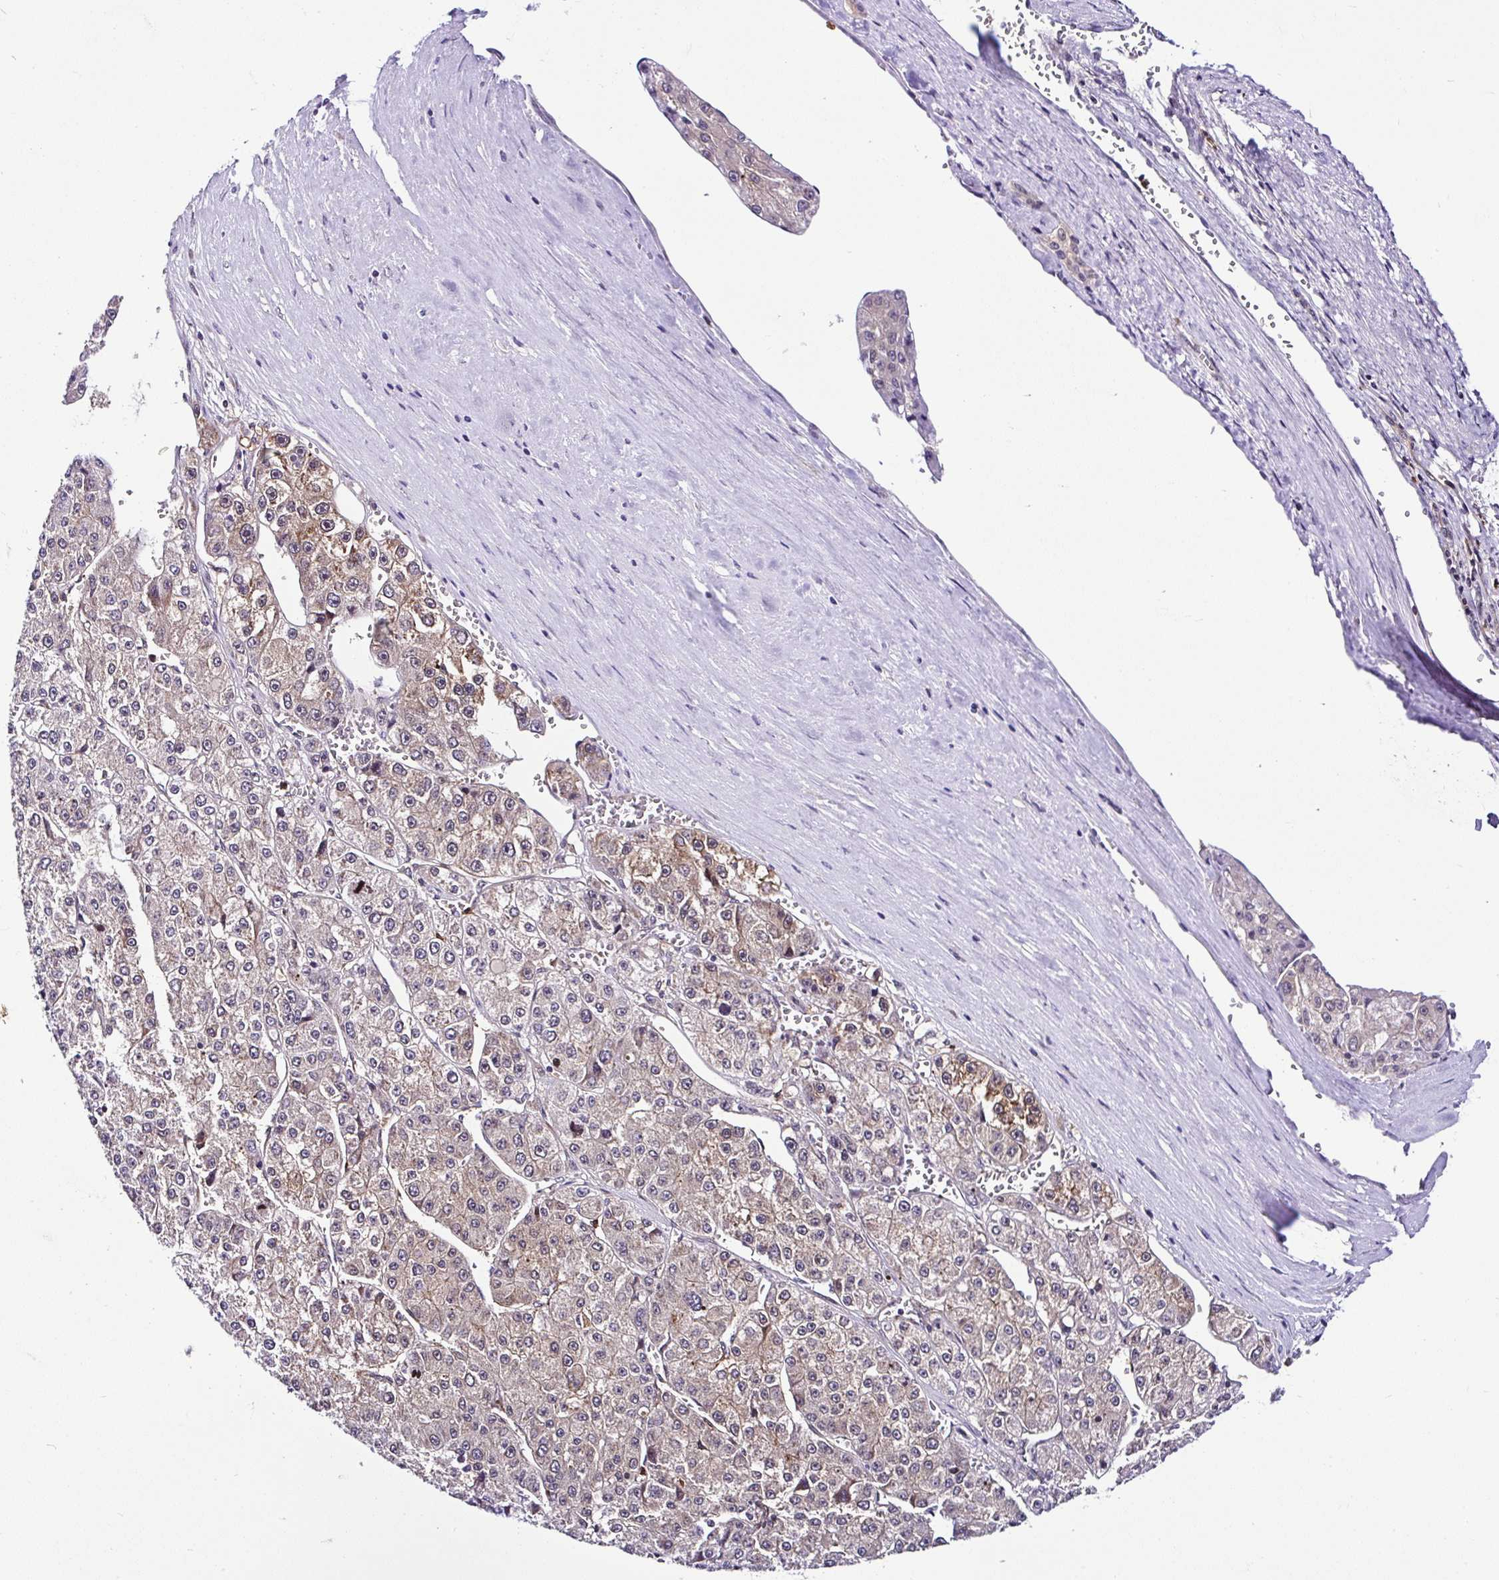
{"staining": {"intensity": "weak", "quantity": "25%-75%", "location": "cytoplasmic/membranous"}, "tissue": "liver cancer", "cell_type": "Tumor cells", "image_type": "cancer", "snomed": [{"axis": "morphology", "description": "Carcinoma, Hepatocellular, NOS"}, {"axis": "topography", "description": "Liver"}], "caption": "Weak cytoplasmic/membranous protein expression is identified in about 25%-75% of tumor cells in hepatocellular carcinoma (liver). The staining was performed using DAB, with brown indicating positive protein expression. Nuclei are stained blue with hematoxylin.", "gene": "PIN4", "patient": {"sex": "female", "age": 73}}